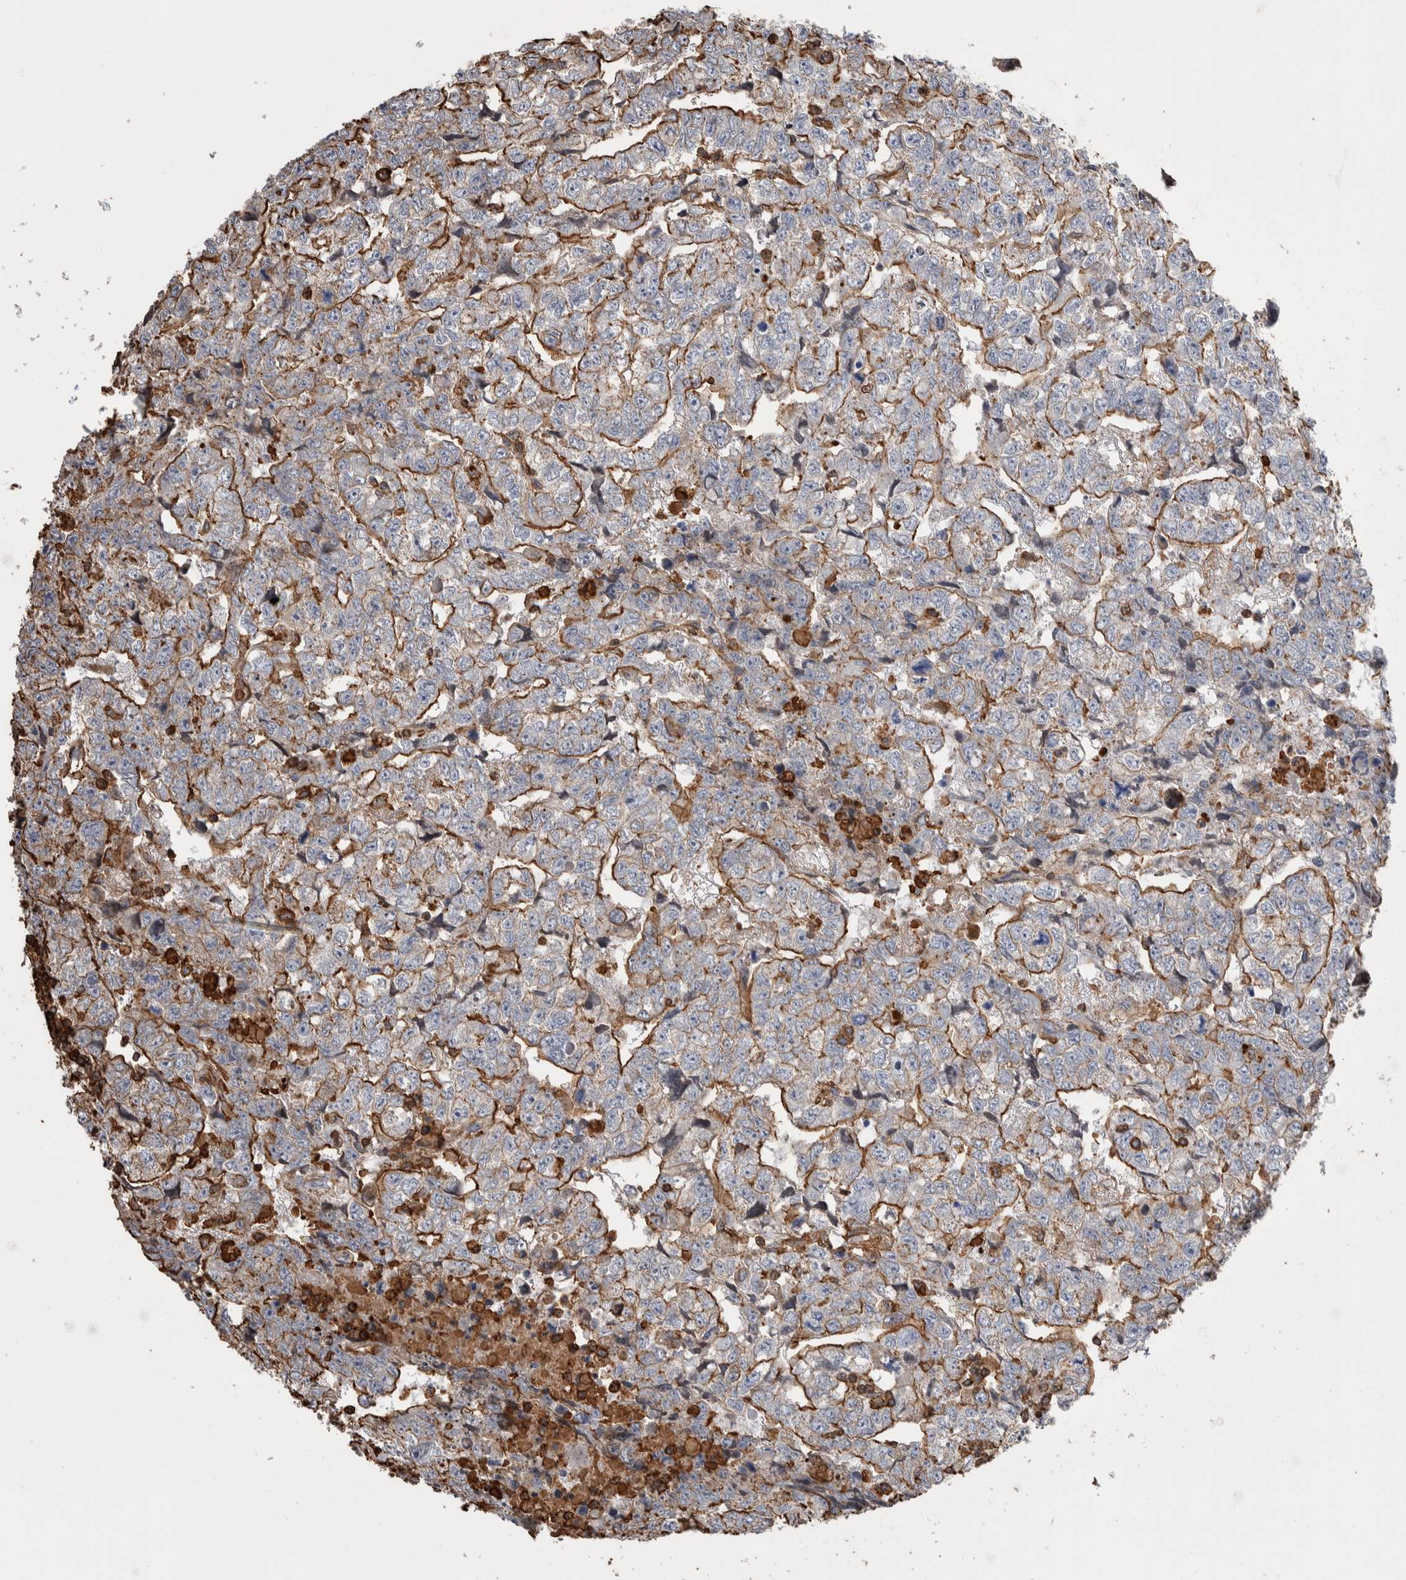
{"staining": {"intensity": "moderate", "quantity": ">75%", "location": "cytoplasmic/membranous"}, "tissue": "testis cancer", "cell_type": "Tumor cells", "image_type": "cancer", "snomed": [{"axis": "morphology", "description": "Carcinoma, Embryonal, NOS"}, {"axis": "topography", "description": "Testis"}], "caption": "Tumor cells reveal medium levels of moderate cytoplasmic/membranous staining in approximately >75% of cells in testis cancer.", "gene": "ENPP2", "patient": {"sex": "male", "age": 36}}